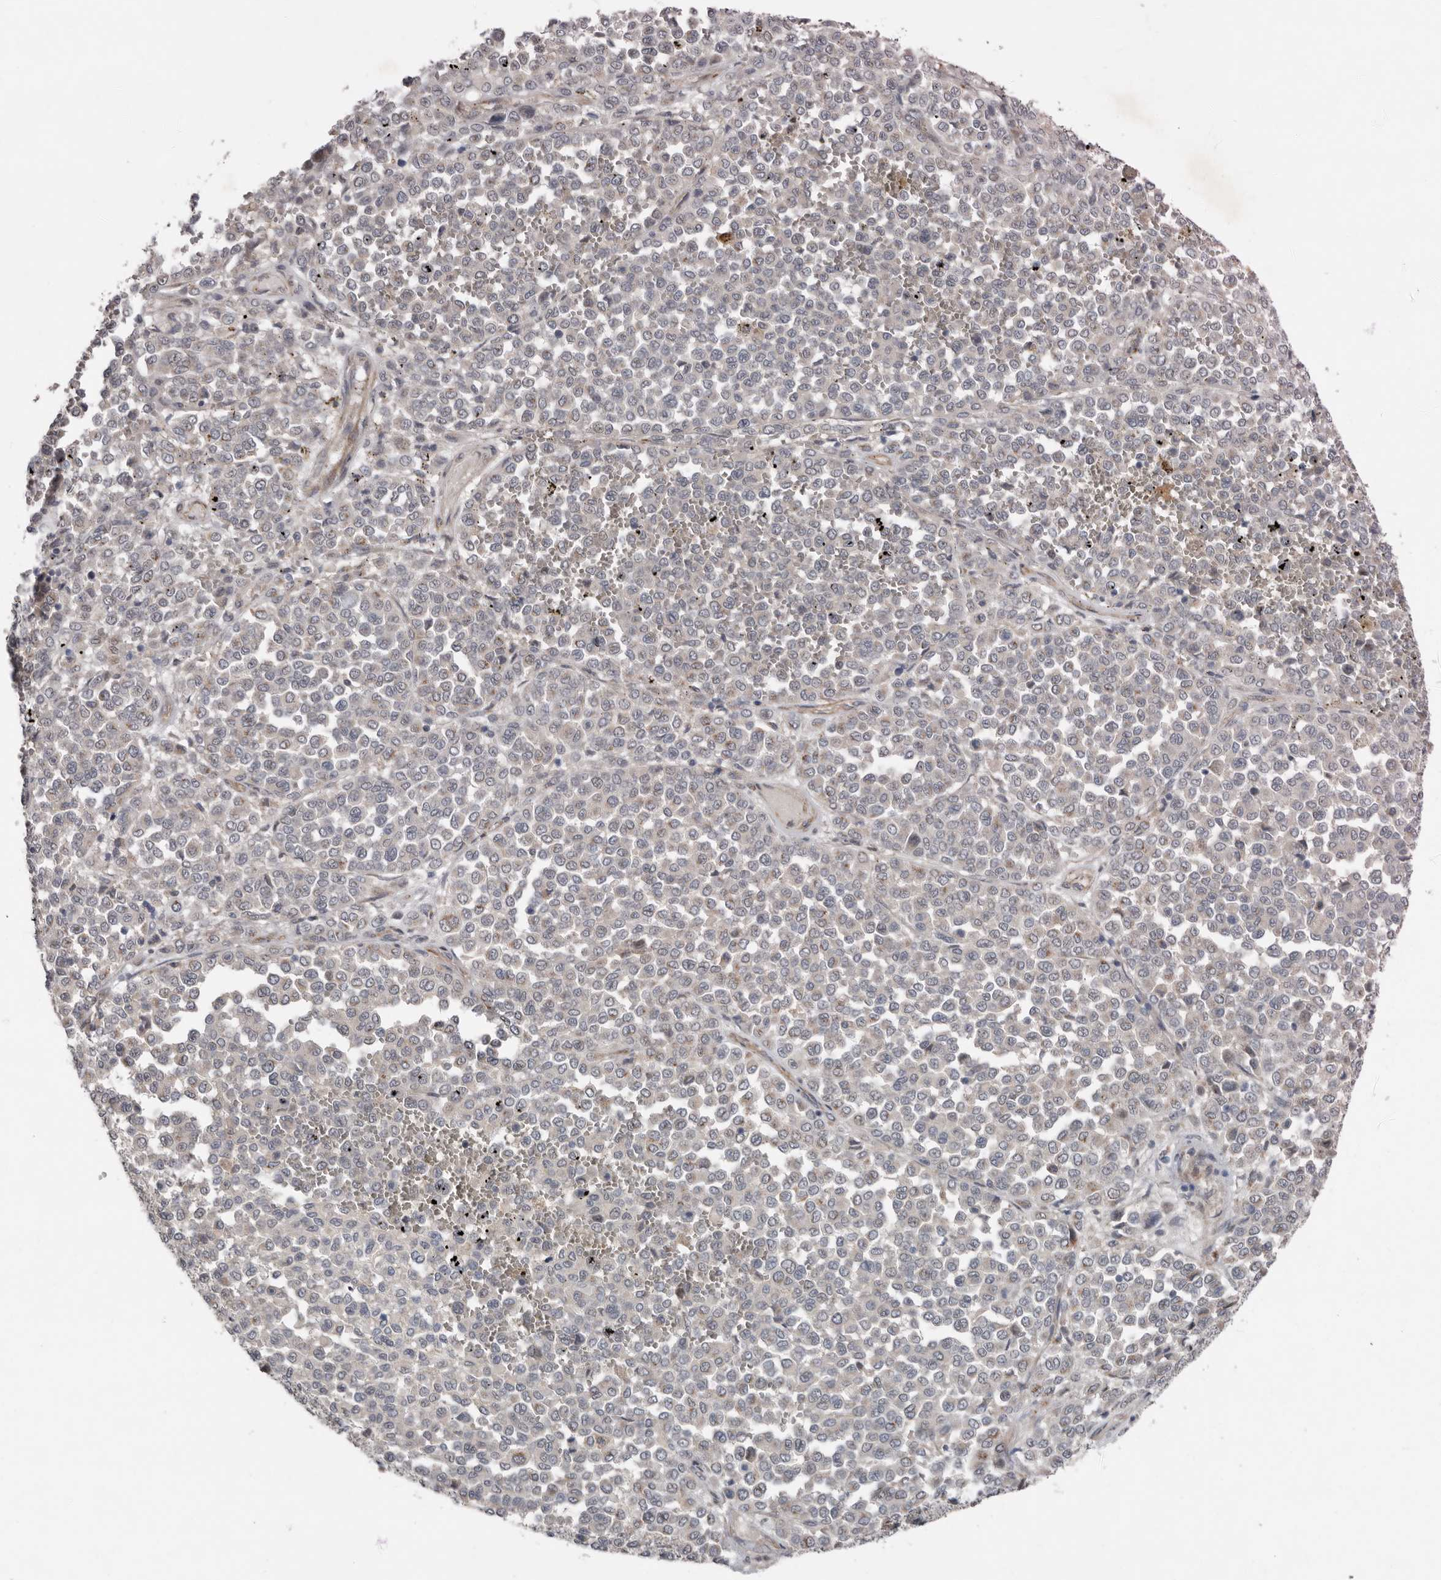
{"staining": {"intensity": "negative", "quantity": "none", "location": "none"}, "tissue": "melanoma", "cell_type": "Tumor cells", "image_type": "cancer", "snomed": [{"axis": "morphology", "description": "Malignant melanoma, Metastatic site"}, {"axis": "topography", "description": "Pancreas"}], "caption": "DAB (3,3'-diaminobenzidine) immunohistochemical staining of human melanoma reveals no significant expression in tumor cells.", "gene": "RANBP17", "patient": {"sex": "female", "age": 30}}